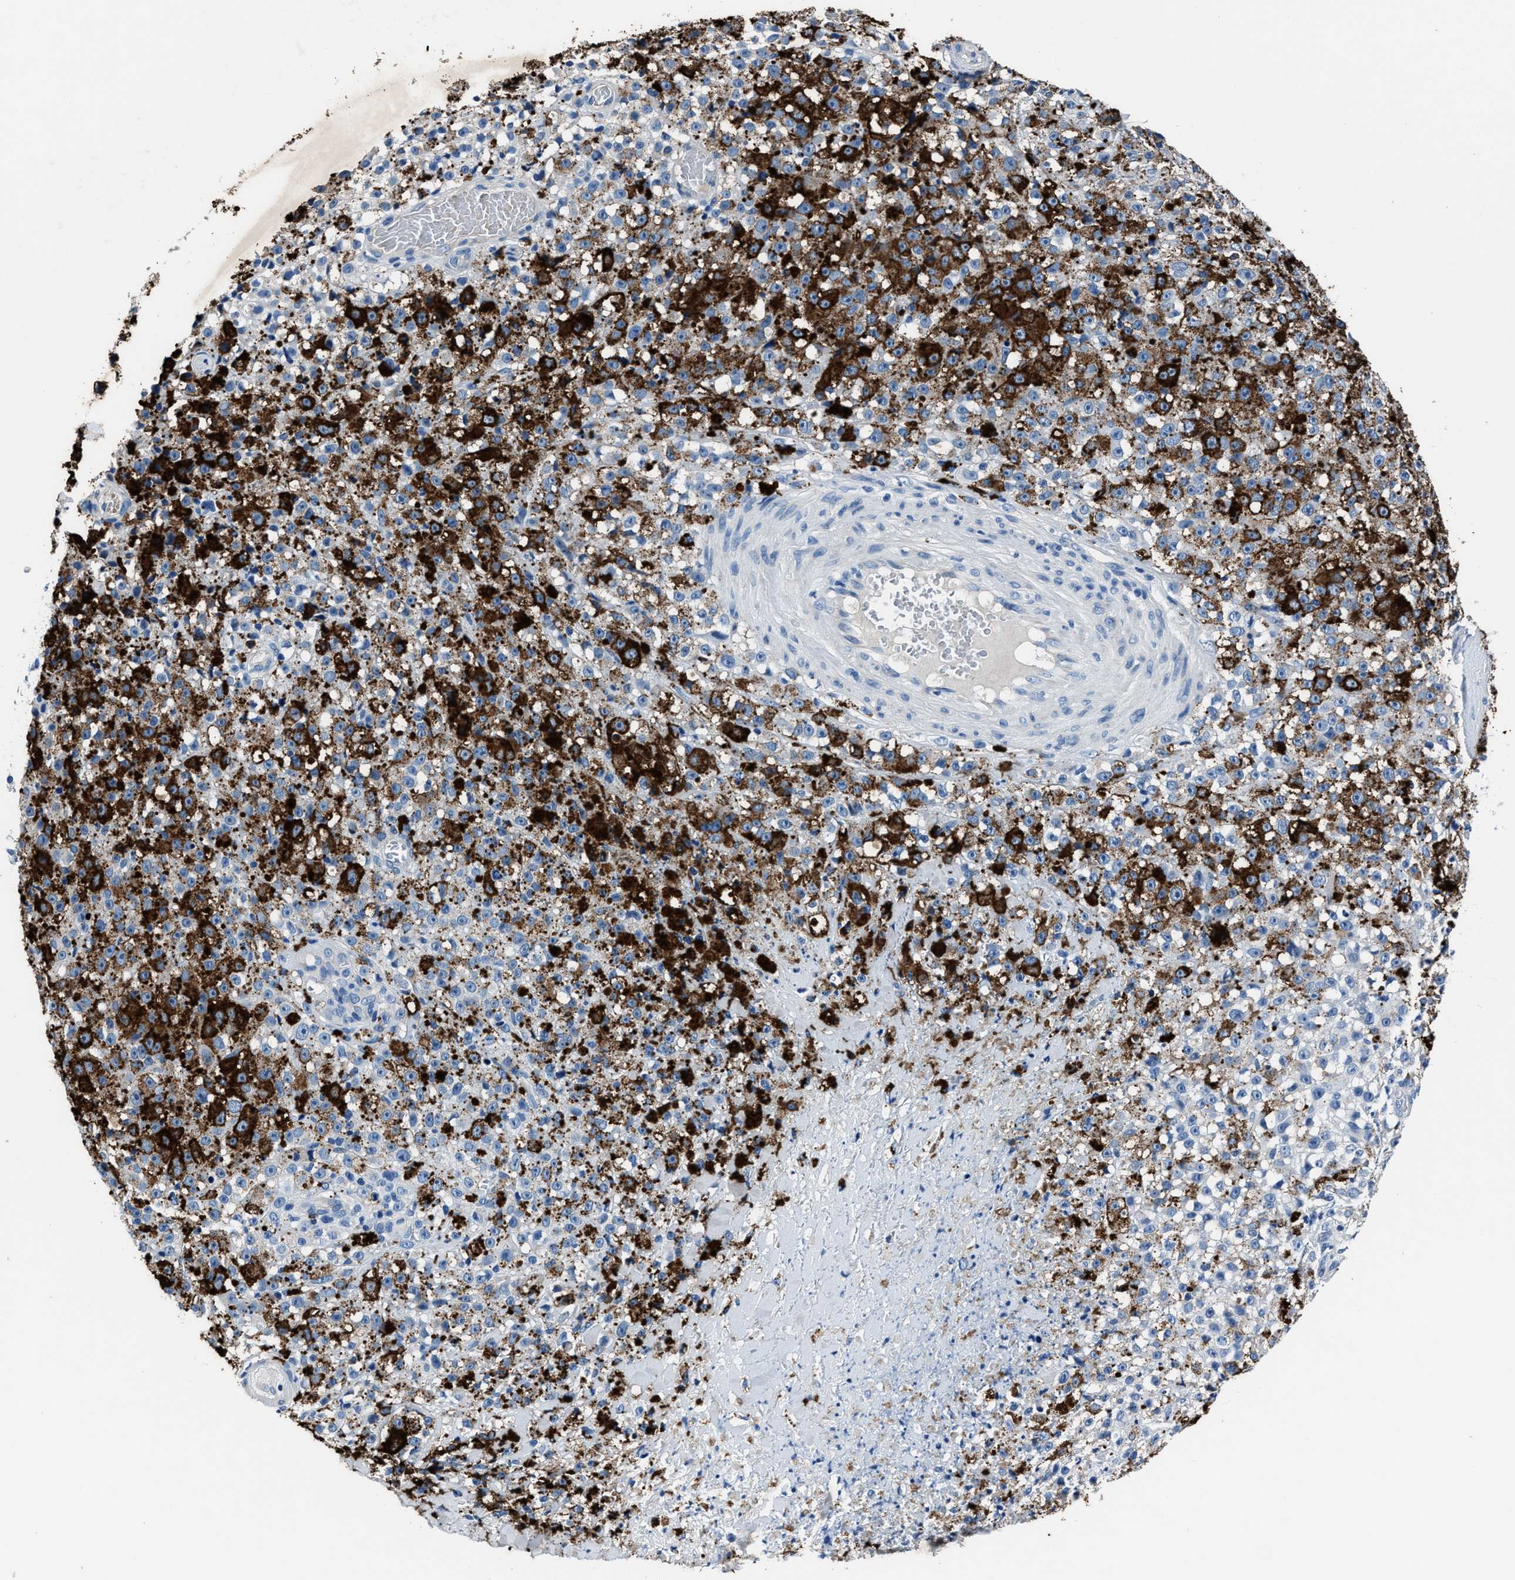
{"staining": {"intensity": "negative", "quantity": "none", "location": "none"}, "tissue": "melanoma", "cell_type": "Tumor cells", "image_type": "cancer", "snomed": [{"axis": "morphology", "description": "Malignant melanoma, NOS"}, {"axis": "topography", "description": "Skin"}], "caption": "The photomicrograph exhibits no staining of tumor cells in melanoma.", "gene": "NACAD", "patient": {"sex": "female", "age": 82}}